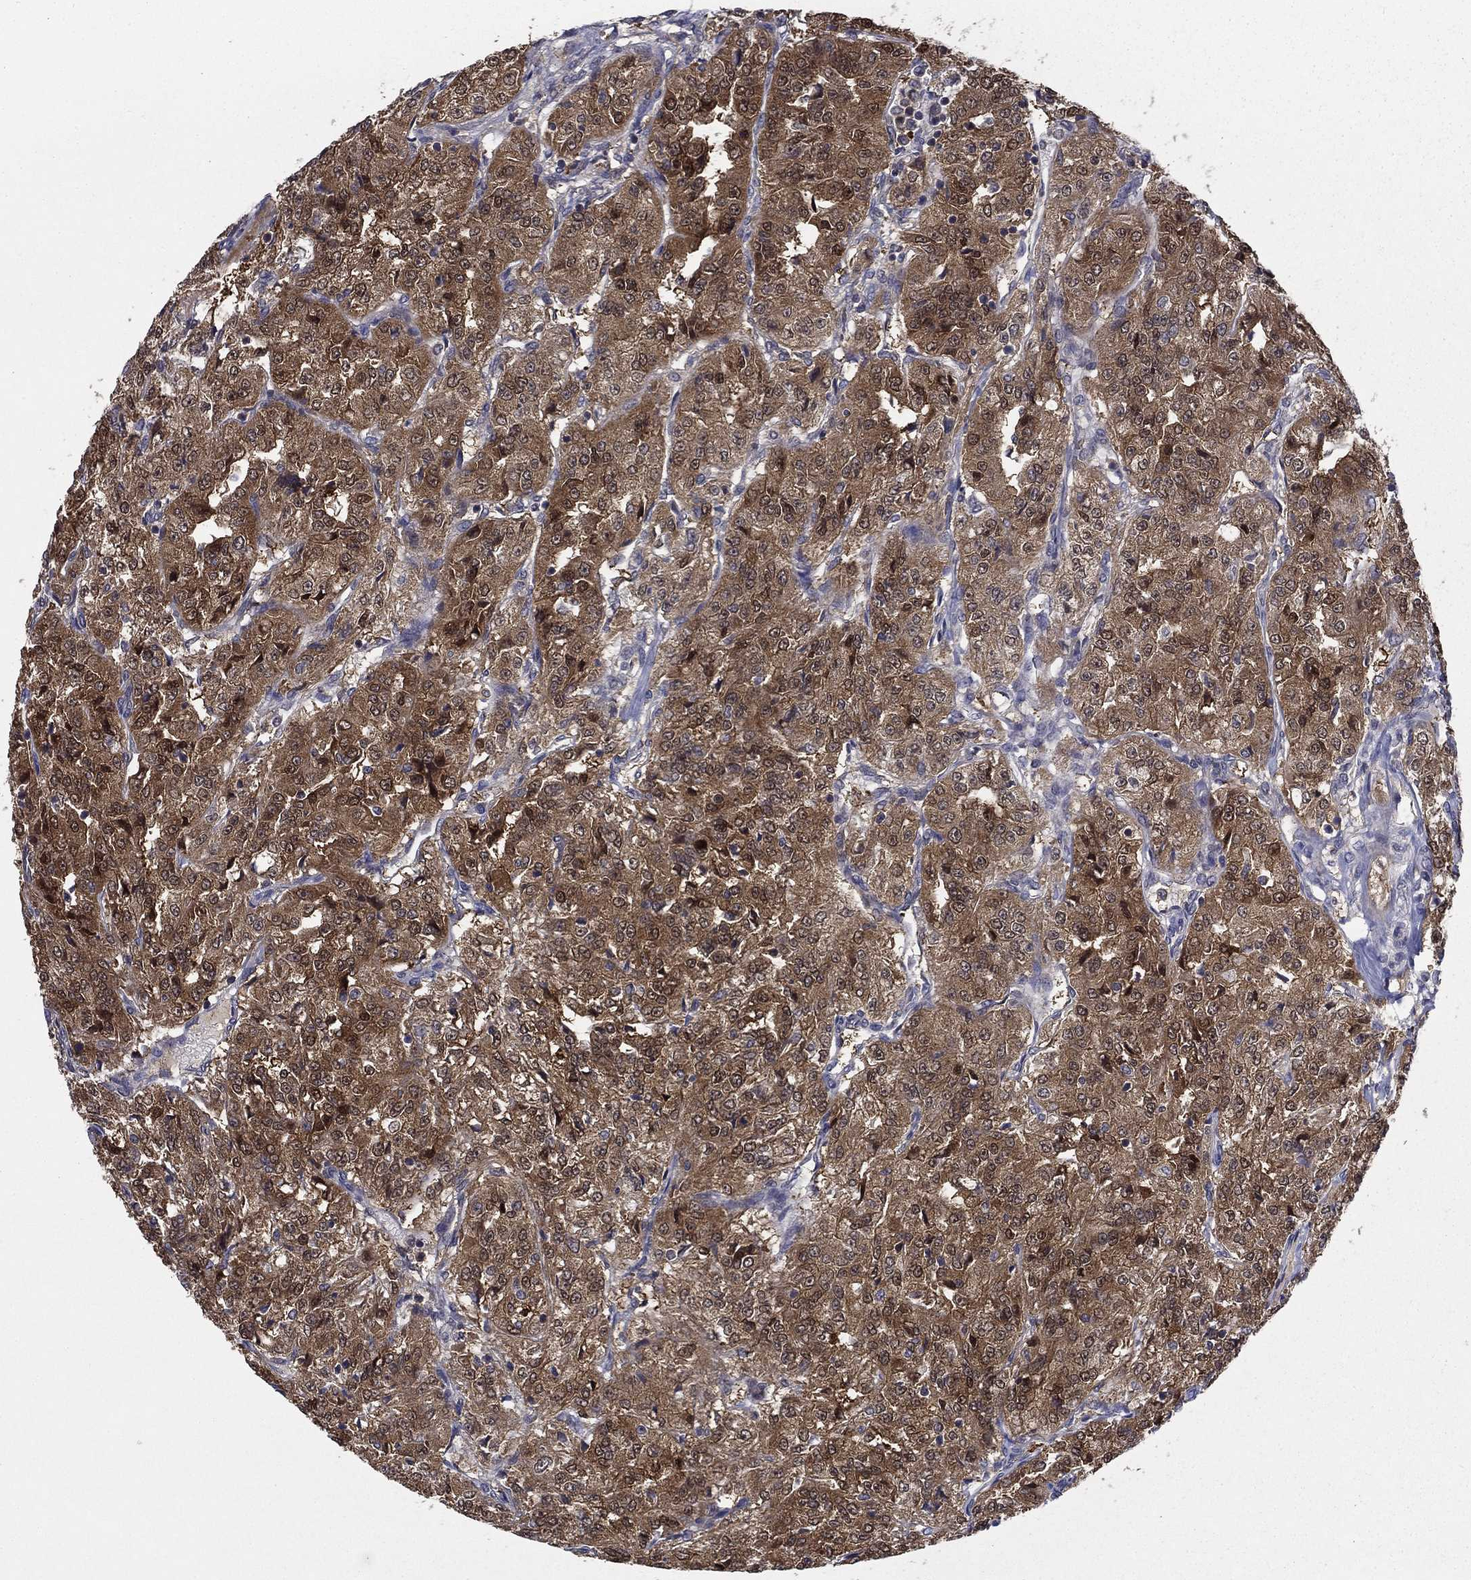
{"staining": {"intensity": "moderate", "quantity": "25%-75%", "location": "cytoplasmic/membranous,nuclear"}, "tissue": "renal cancer", "cell_type": "Tumor cells", "image_type": "cancer", "snomed": [{"axis": "morphology", "description": "Adenocarcinoma, NOS"}, {"axis": "topography", "description": "Kidney"}], "caption": "An immunohistochemistry (IHC) photomicrograph of neoplastic tissue is shown. Protein staining in brown highlights moderate cytoplasmic/membranous and nuclear positivity in renal adenocarcinoma within tumor cells.", "gene": "NIT2", "patient": {"sex": "female", "age": 63}}